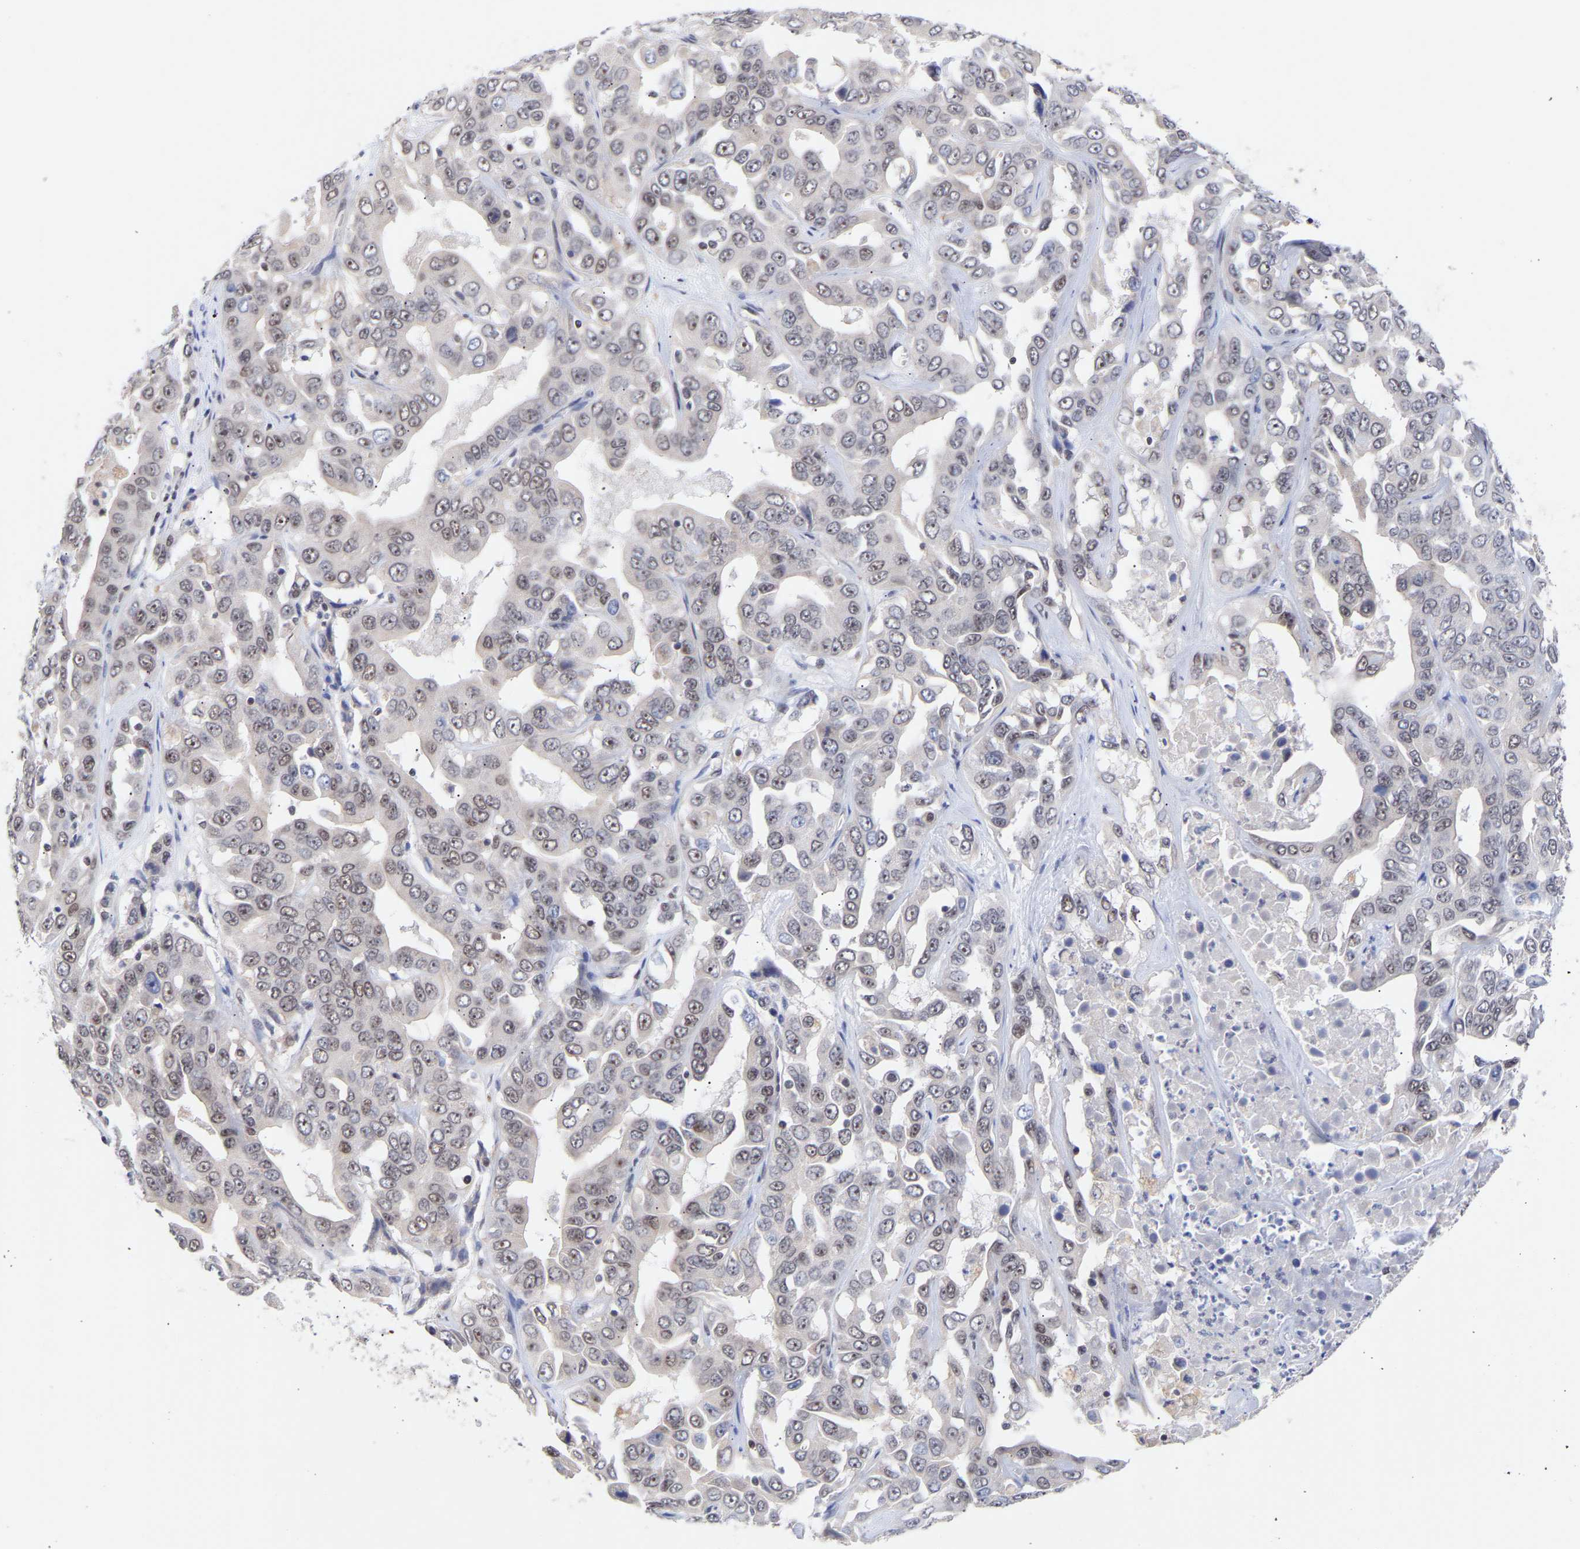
{"staining": {"intensity": "moderate", "quantity": "25%-75%", "location": "nuclear"}, "tissue": "liver cancer", "cell_type": "Tumor cells", "image_type": "cancer", "snomed": [{"axis": "morphology", "description": "Cholangiocarcinoma"}, {"axis": "topography", "description": "Liver"}], "caption": "The immunohistochemical stain labels moderate nuclear expression in tumor cells of liver cancer tissue.", "gene": "RBM15", "patient": {"sex": "female", "age": 52}}